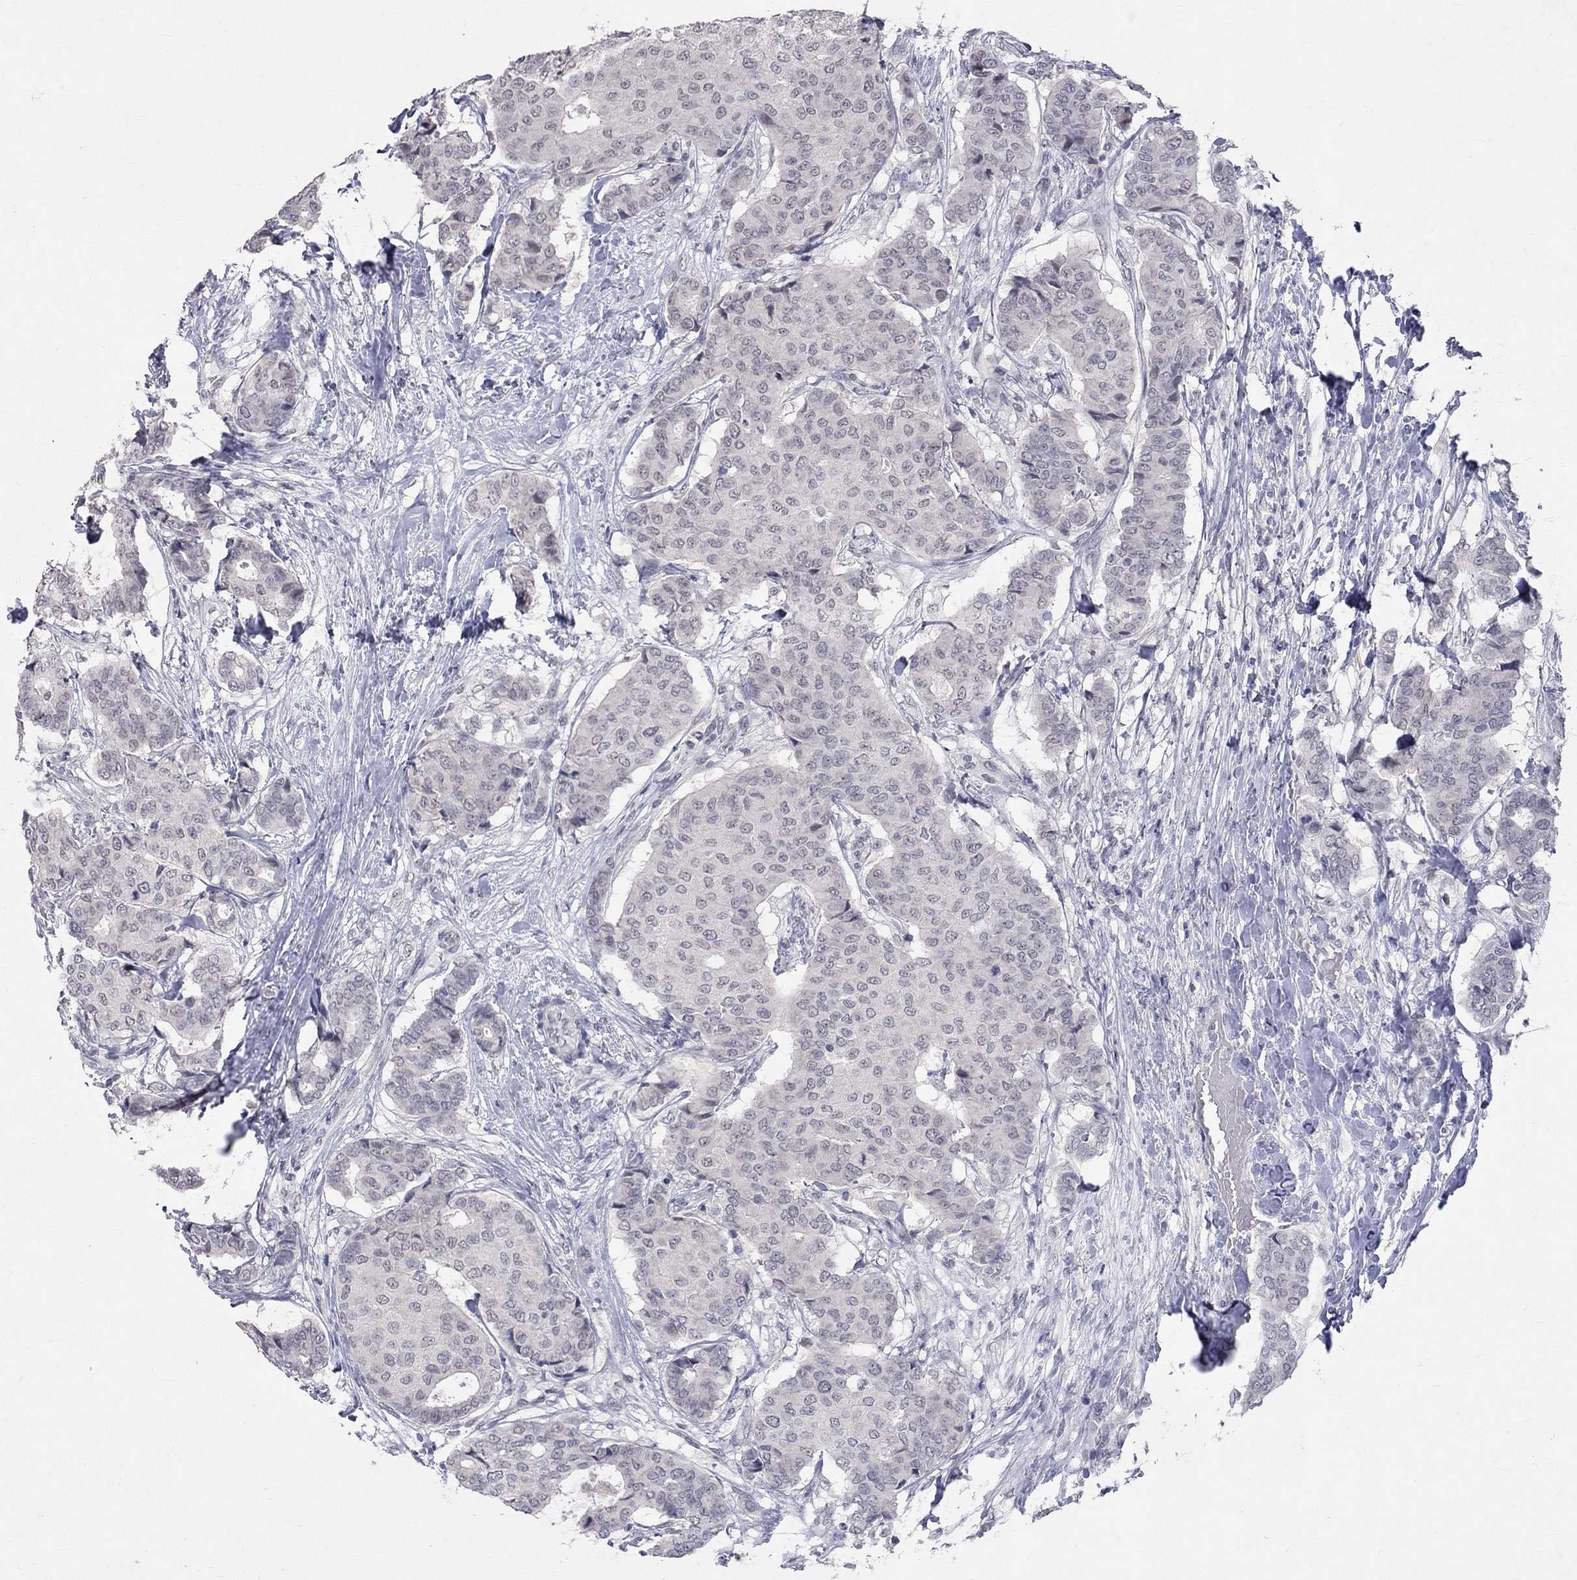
{"staining": {"intensity": "negative", "quantity": "none", "location": "none"}, "tissue": "breast cancer", "cell_type": "Tumor cells", "image_type": "cancer", "snomed": [{"axis": "morphology", "description": "Duct carcinoma"}, {"axis": "topography", "description": "Breast"}], "caption": "Tumor cells show no significant expression in breast infiltrating ductal carcinoma.", "gene": "TMEM143", "patient": {"sex": "female", "age": 75}}